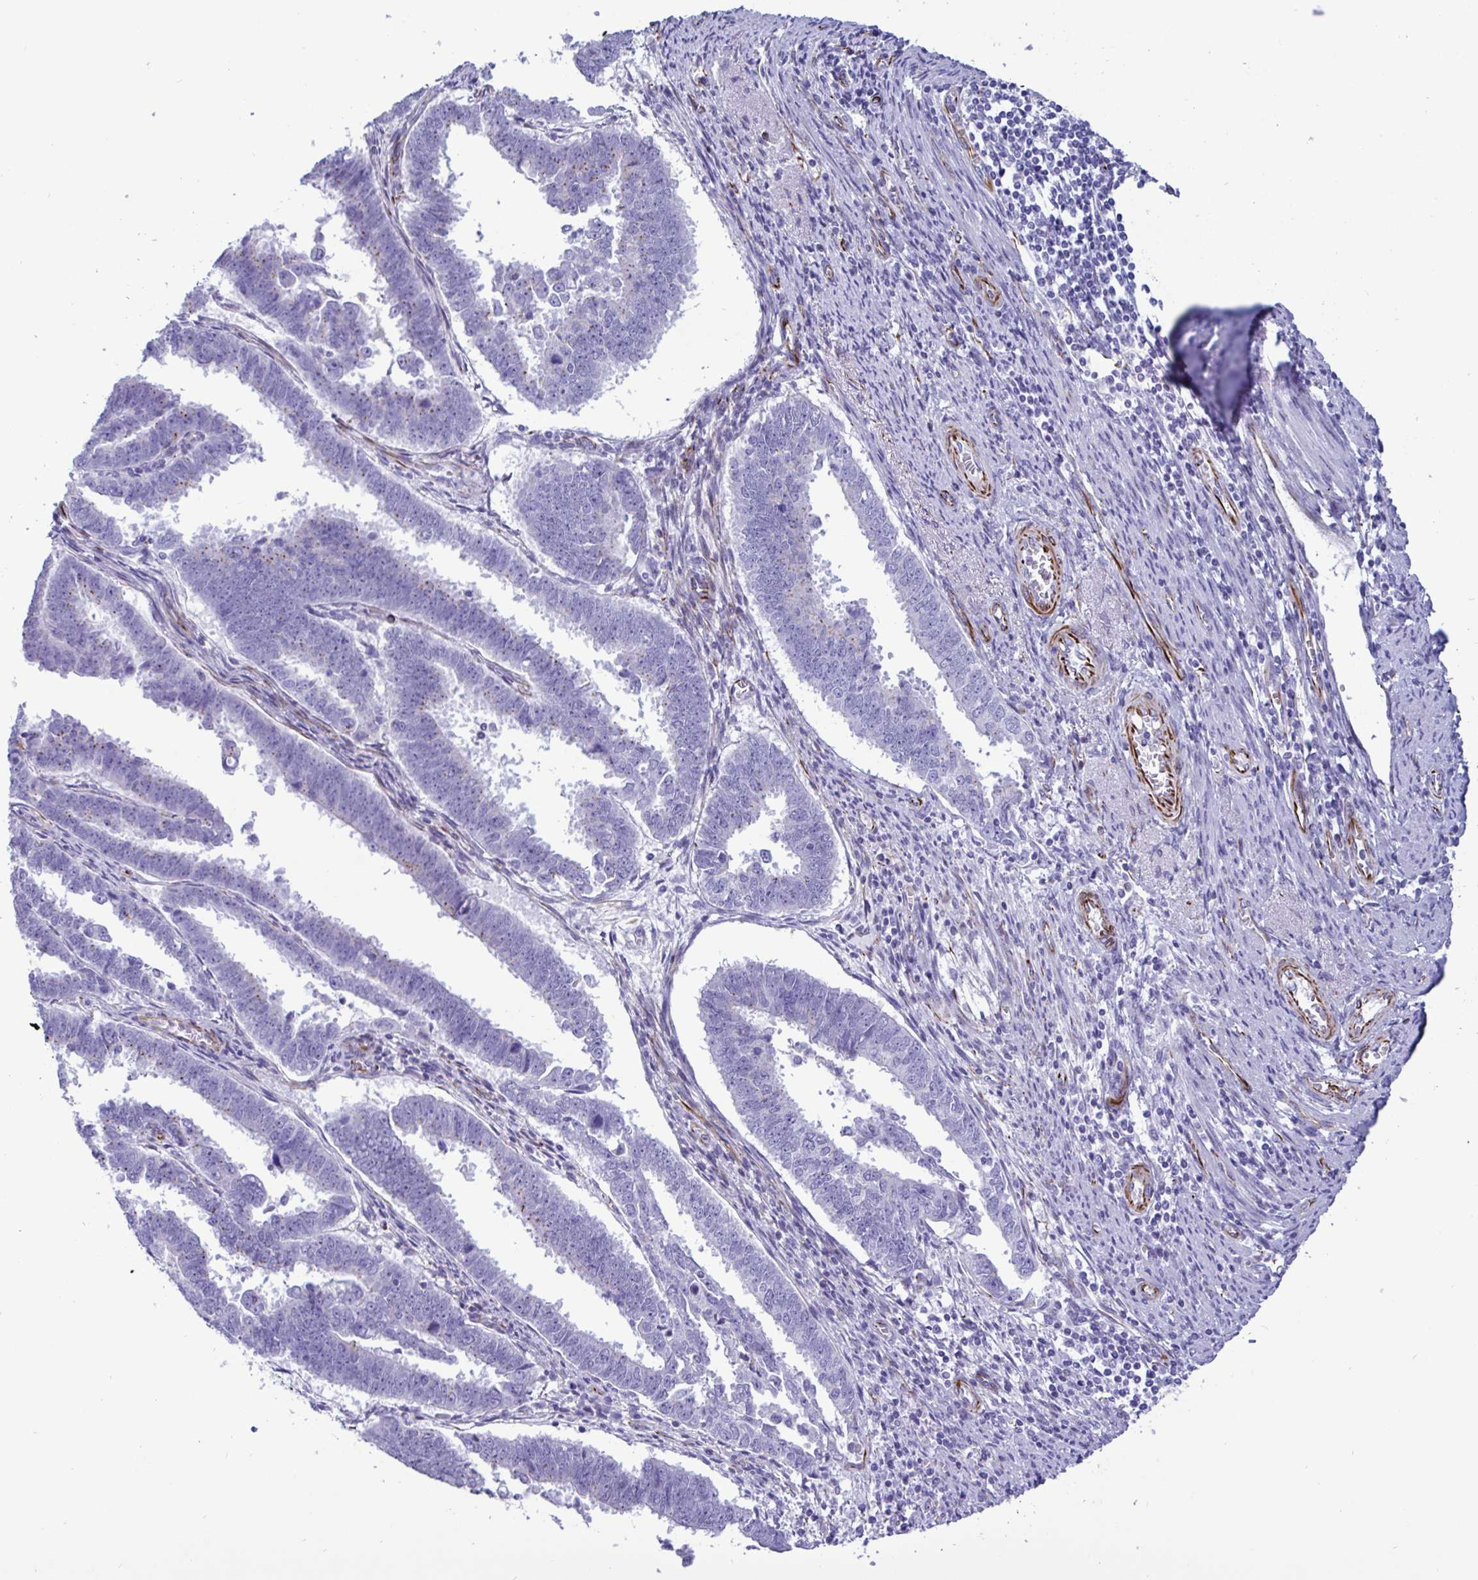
{"staining": {"intensity": "negative", "quantity": "none", "location": "none"}, "tissue": "endometrial cancer", "cell_type": "Tumor cells", "image_type": "cancer", "snomed": [{"axis": "morphology", "description": "Adenocarcinoma, NOS"}, {"axis": "topography", "description": "Endometrium"}], "caption": "The histopathology image exhibits no significant expression in tumor cells of endometrial cancer.", "gene": "SMAD5", "patient": {"sex": "female", "age": 75}}